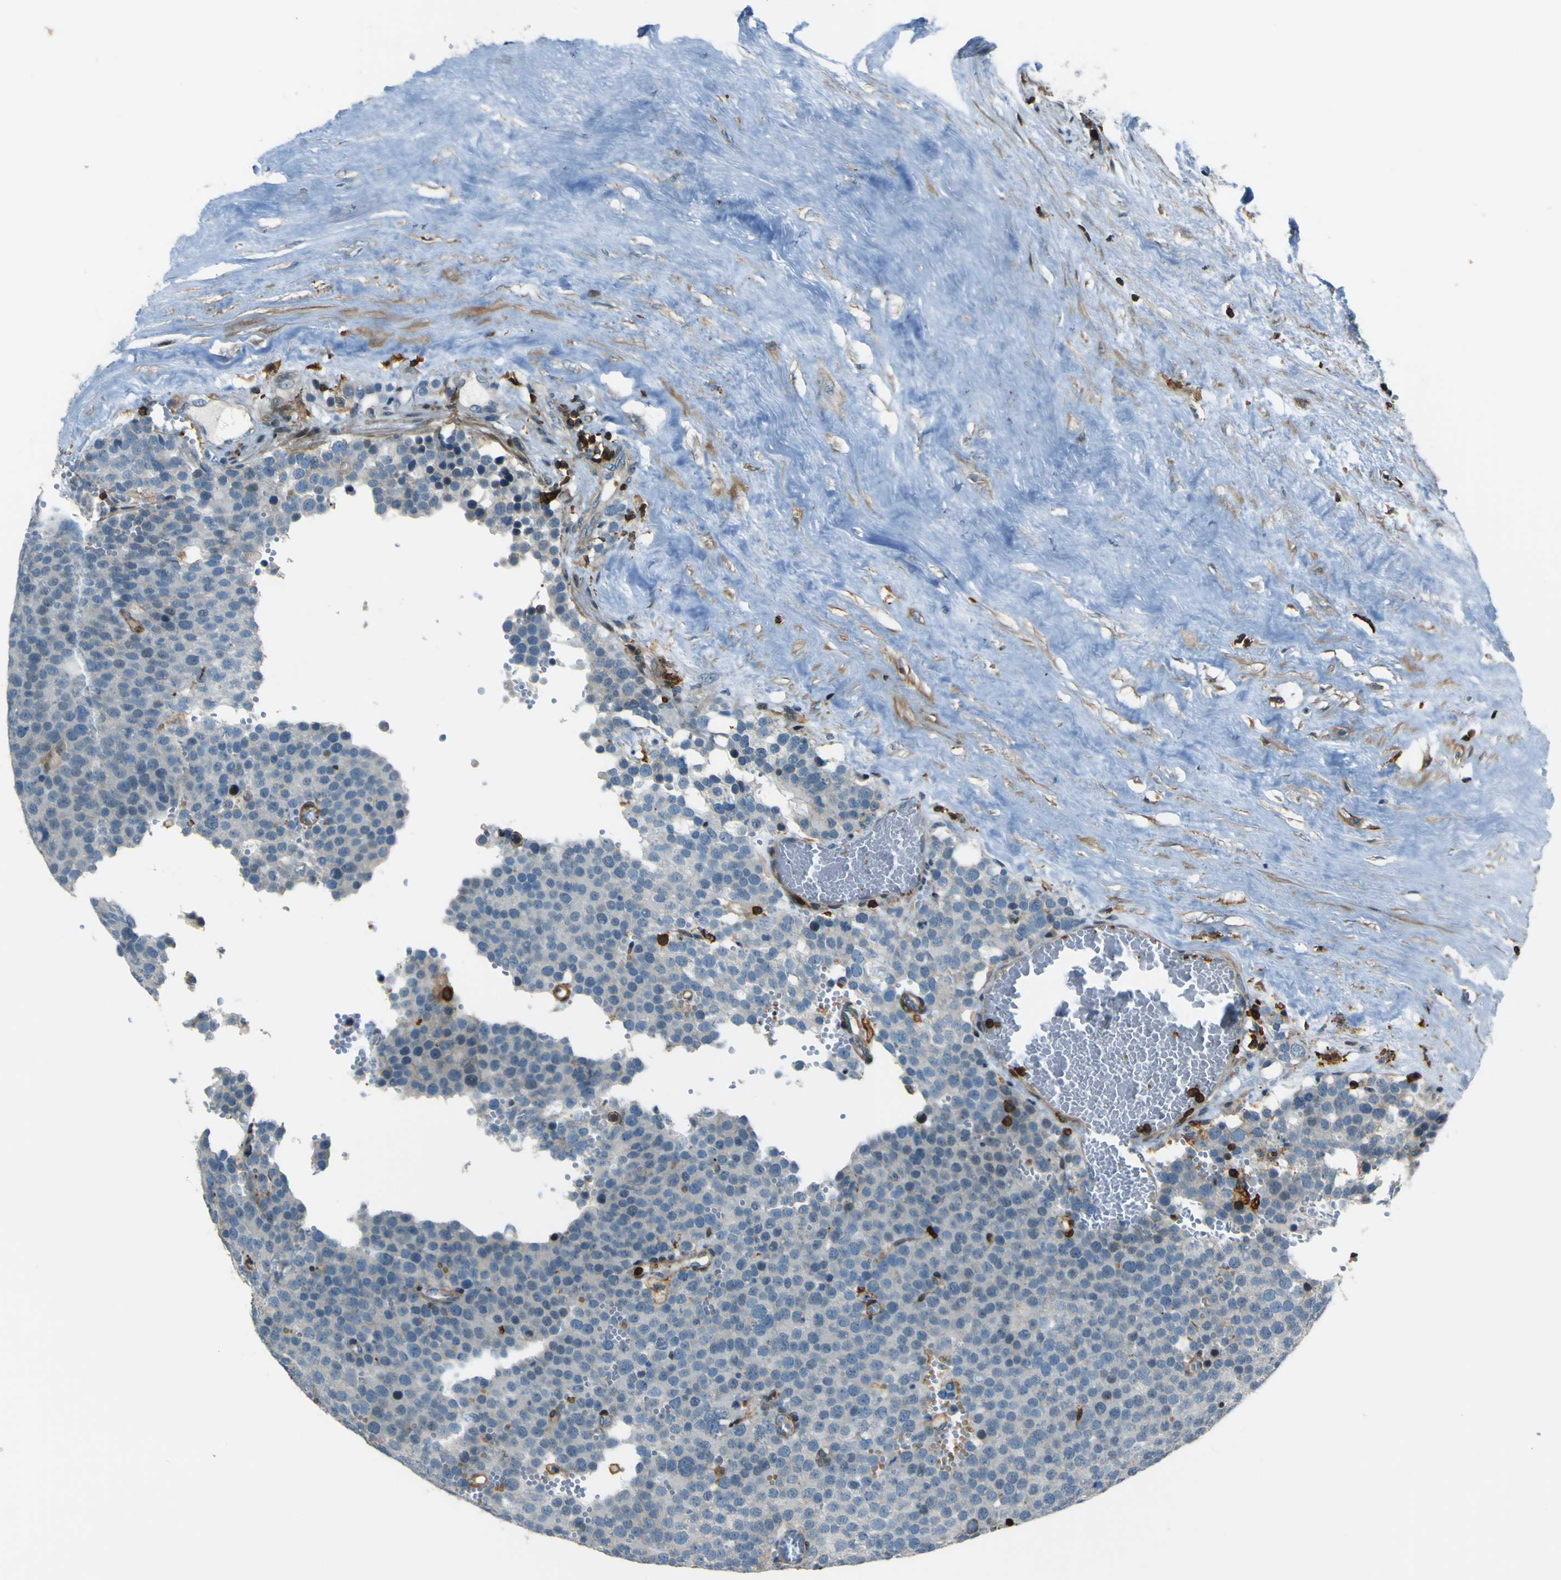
{"staining": {"intensity": "negative", "quantity": "none", "location": "none"}, "tissue": "testis cancer", "cell_type": "Tumor cells", "image_type": "cancer", "snomed": [{"axis": "morphology", "description": "Normal tissue, NOS"}, {"axis": "morphology", "description": "Seminoma, NOS"}, {"axis": "topography", "description": "Testis"}], "caption": "Protein analysis of seminoma (testis) reveals no significant positivity in tumor cells.", "gene": "PCDHB5", "patient": {"sex": "male", "age": 71}}